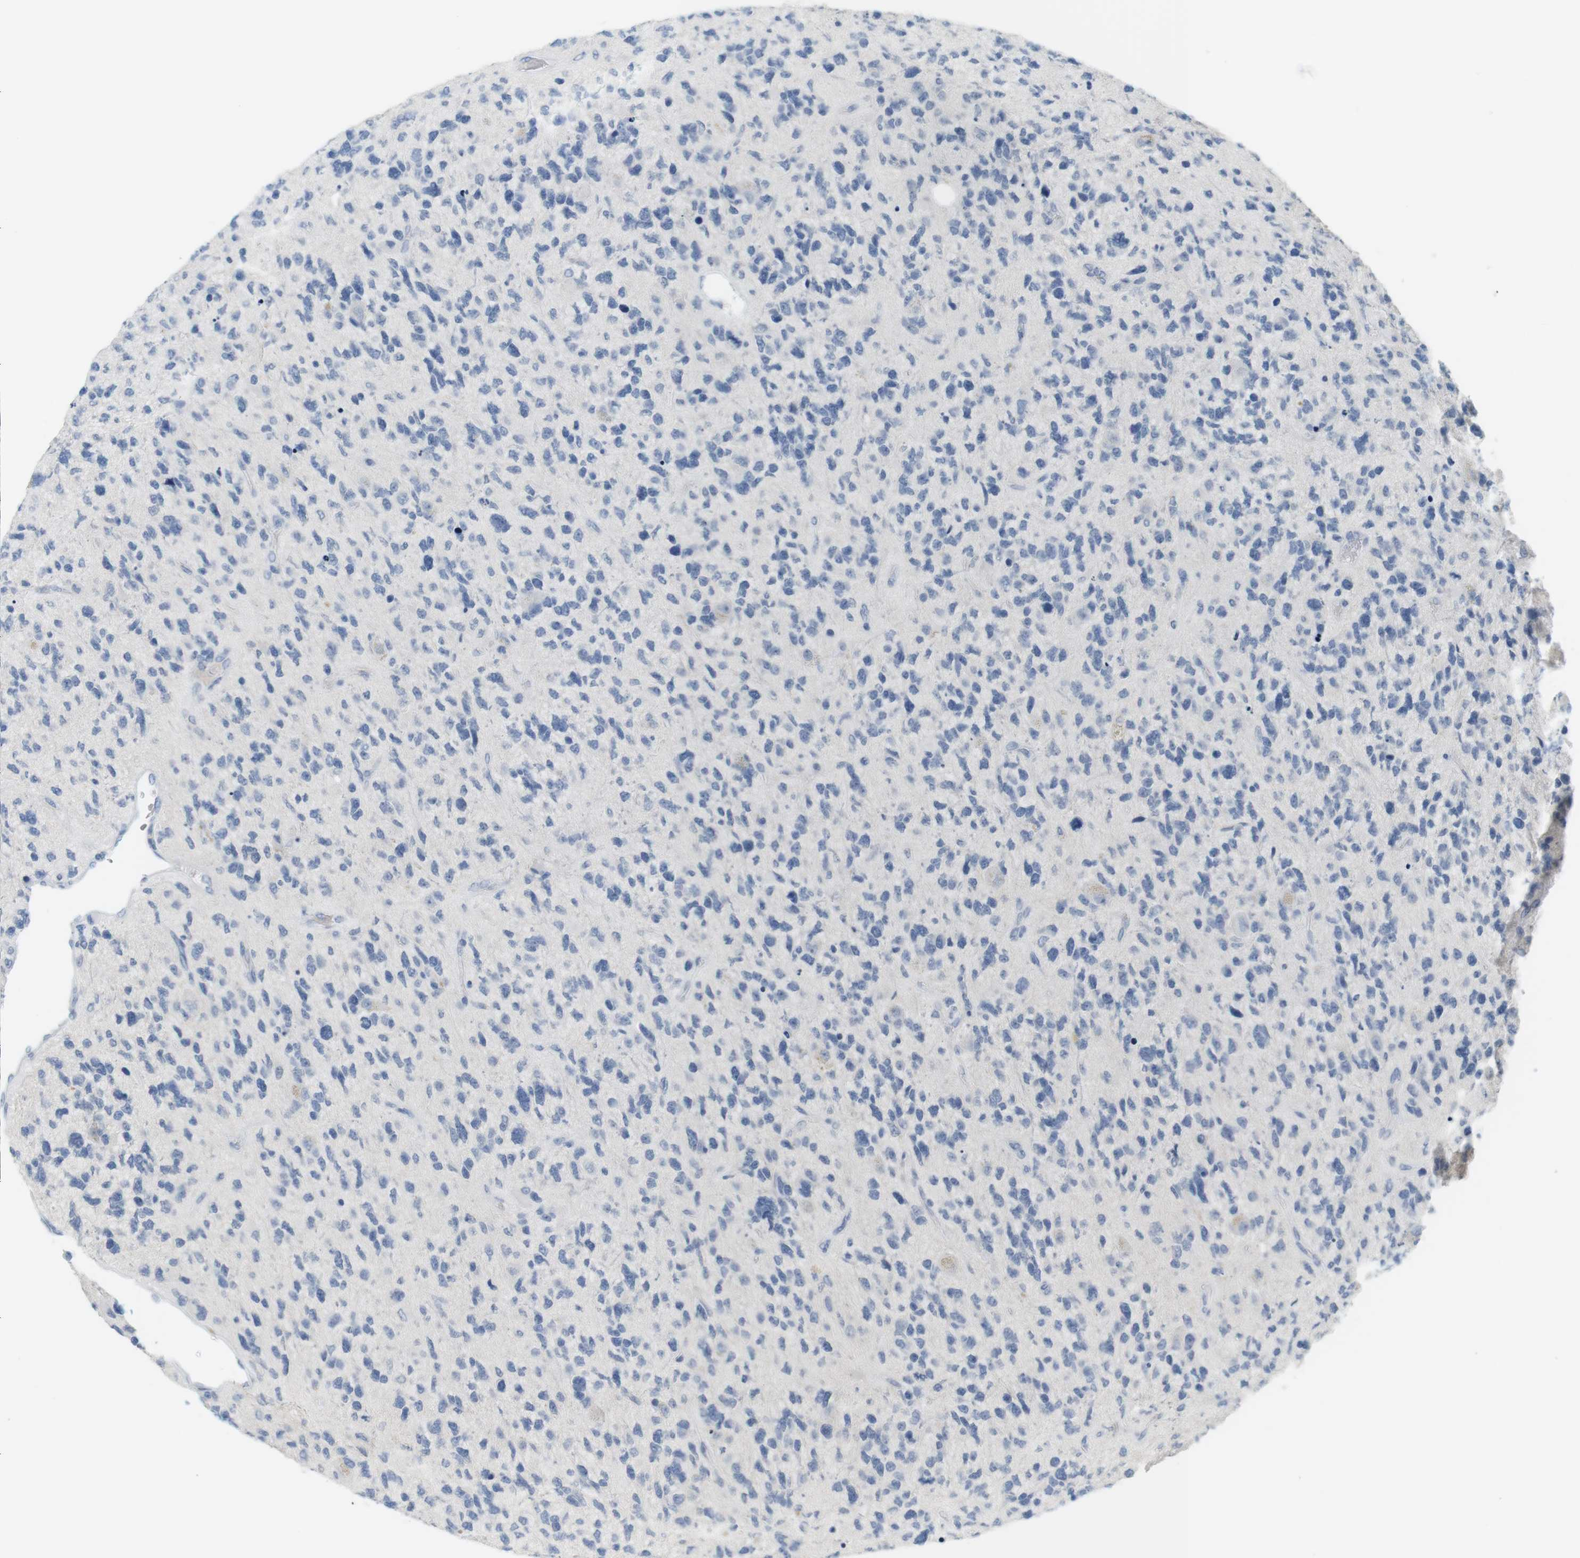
{"staining": {"intensity": "negative", "quantity": "none", "location": "none"}, "tissue": "glioma", "cell_type": "Tumor cells", "image_type": "cancer", "snomed": [{"axis": "morphology", "description": "Glioma, malignant, High grade"}, {"axis": "topography", "description": "Brain"}], "caption": "Glioma was stained to show a protein in brown. There is no significant staining in tumor cells.", "gene": "CREB3L2", "patient": {"sex": "female", "age": 58}}